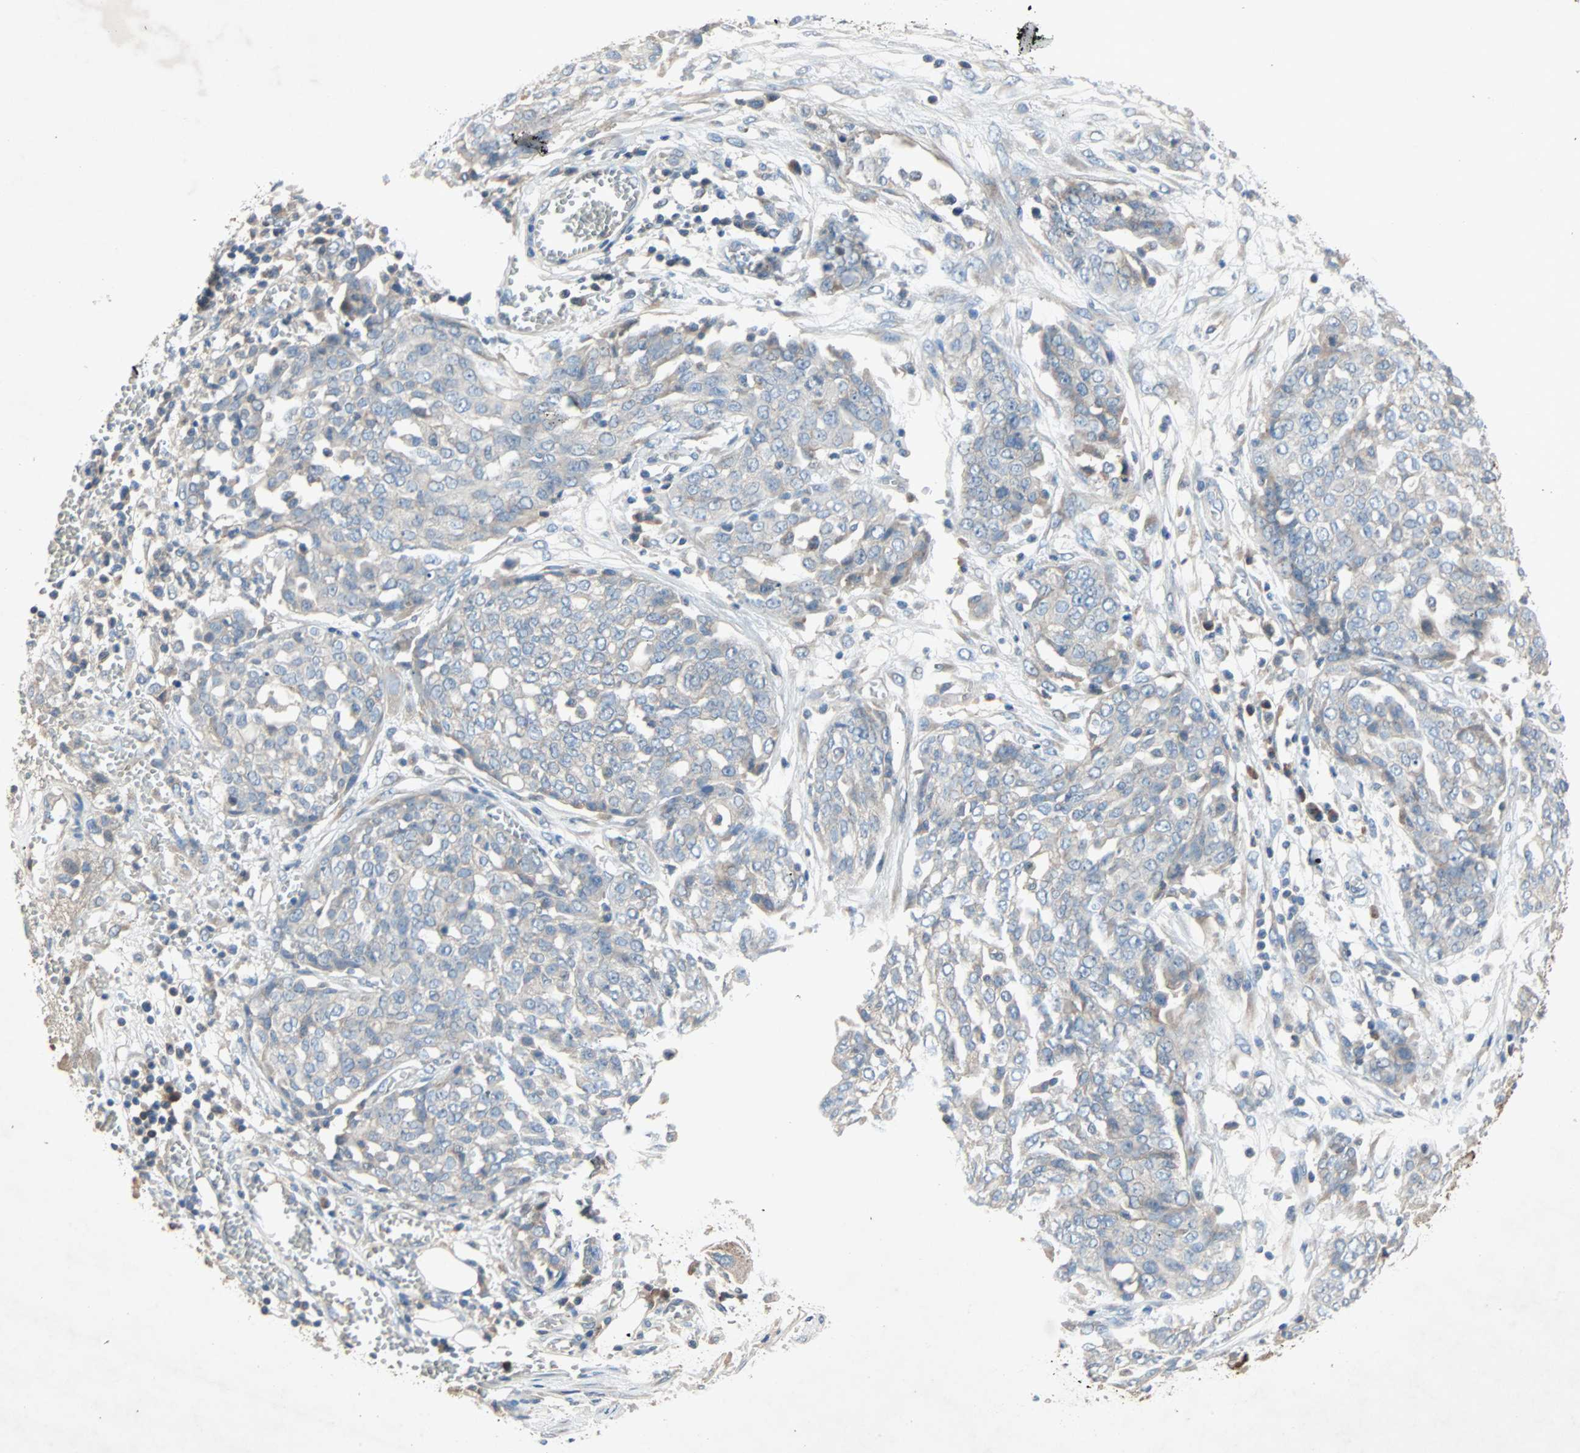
{"staining": {"intensity": "weak", "quantity": "25%-75%", "location": "cytoplasmic/membranous"}, "tissue": "ovarian cancer", "cell_type": "Tumor cells", "image_type": "cancer", "snomed": [{"axis": "morphology", "description": "Cystadenocarcinoma, serous, NOS"}, {"axis": "topography", "description": "Soft tissue"}, {"axis": "topography", "description": "Ovary"}], "caption": "This histopathology image reveals immunohistochemistry staining of ovarian serous cystadenocarcinoma, with low weak cytoplasmic/membranous expression in about 25%-75% of tumor cells.", "gene": "XYLT1", "patient": {"sex": "female", "age": 57}}